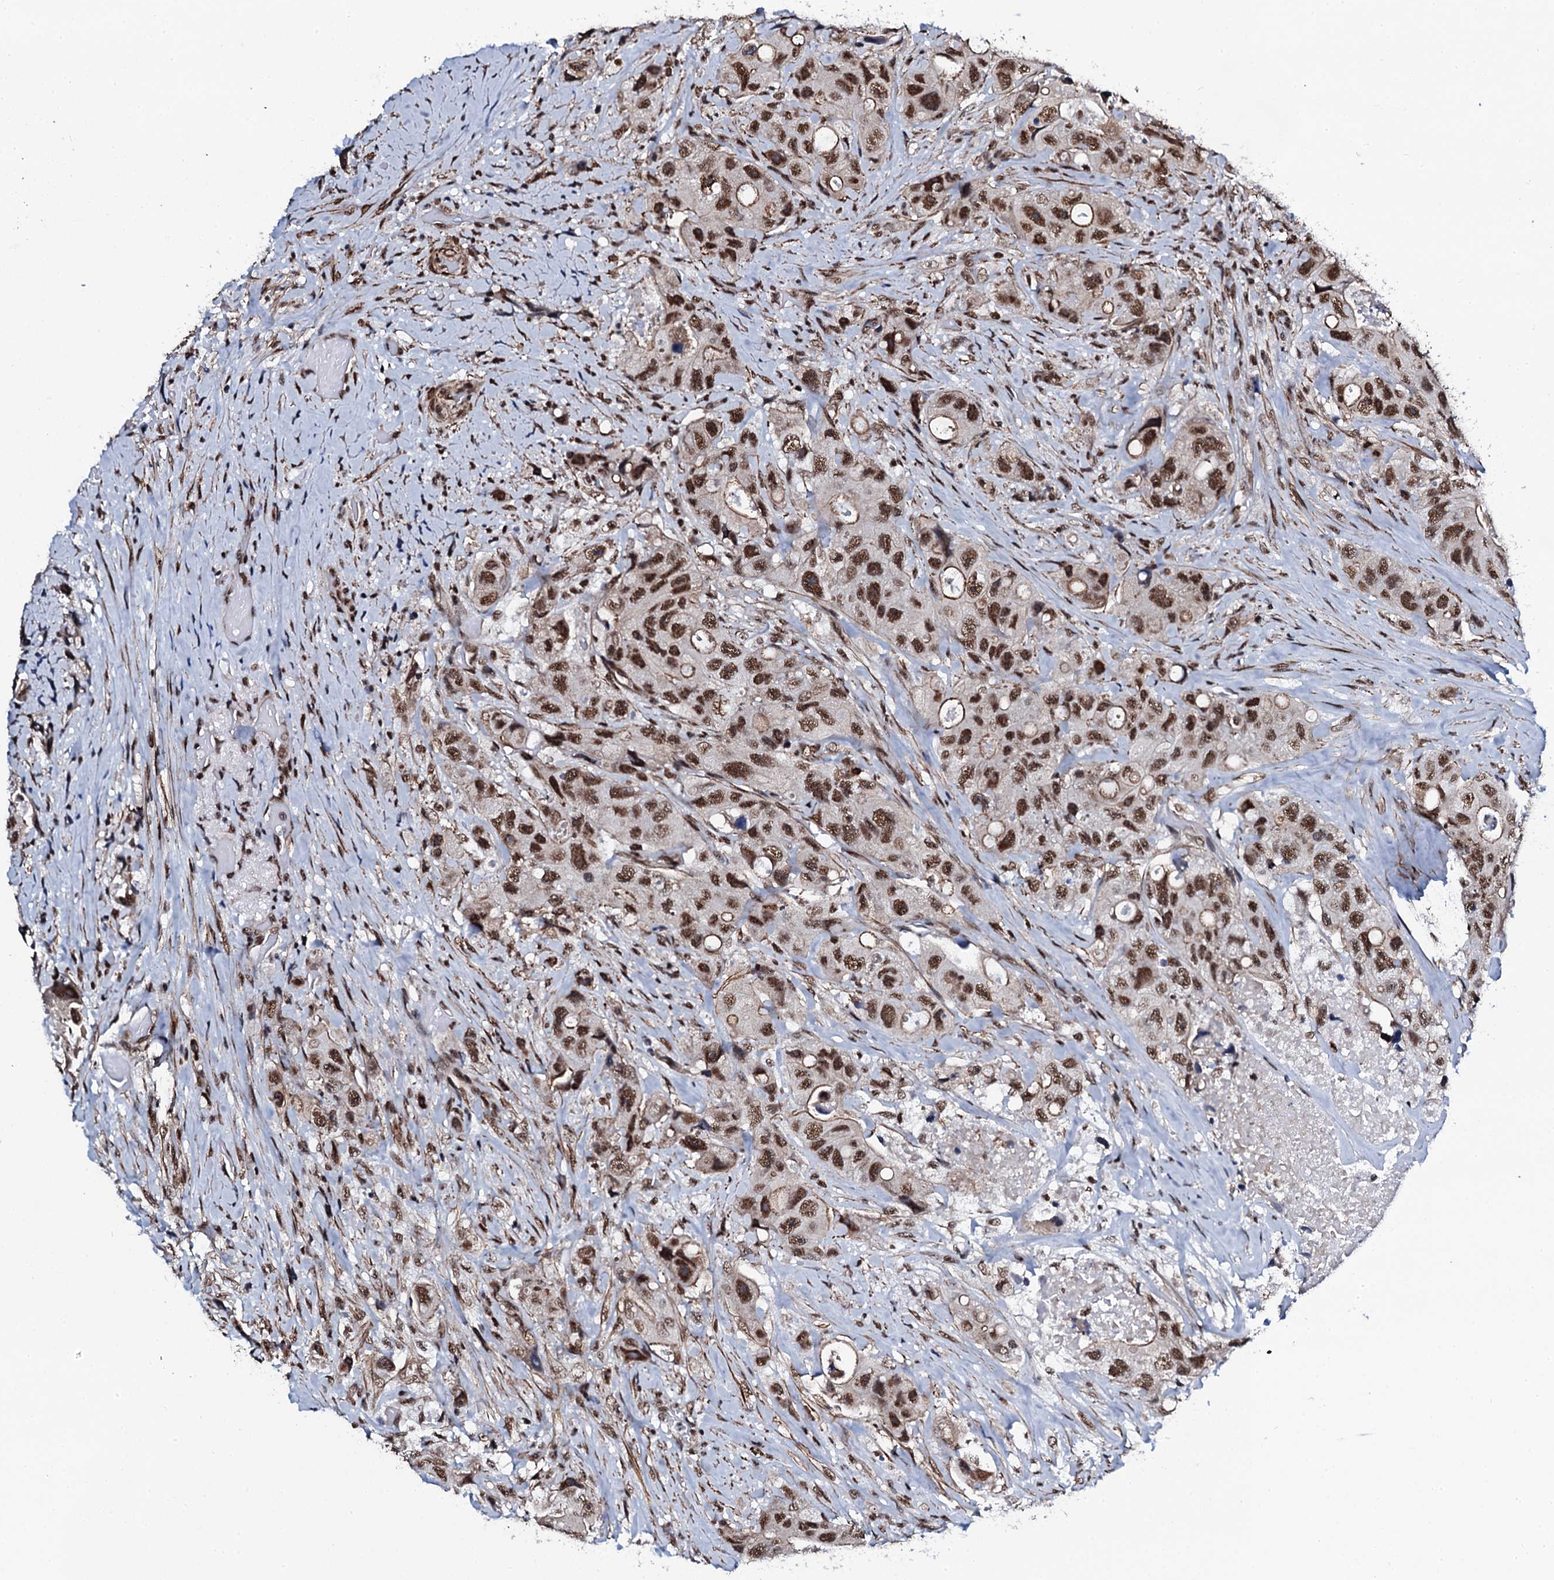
{"staining": {"intensity": "moderate", "quantity": ">75%", "location": "cytoplasmic/membranous,nuclear"}, "tissue": "colorectal cancer", "cell_type": "Tumor cells", "image_type": "cancer", "snomed": [{"axis": "morphology", "description": "Adenocarcinoma, NOS"}, {"axis": "topography", "description": "Colon"}], "caption": "Brown immunohistochemical staining in colorectal adenocarcinoma reveals moderate cytoplasmic/membranous and nuclear expression in about >75% of tumor cells.", "gene": "CWC15", "patient": {"sex": "female", "age": 46}}